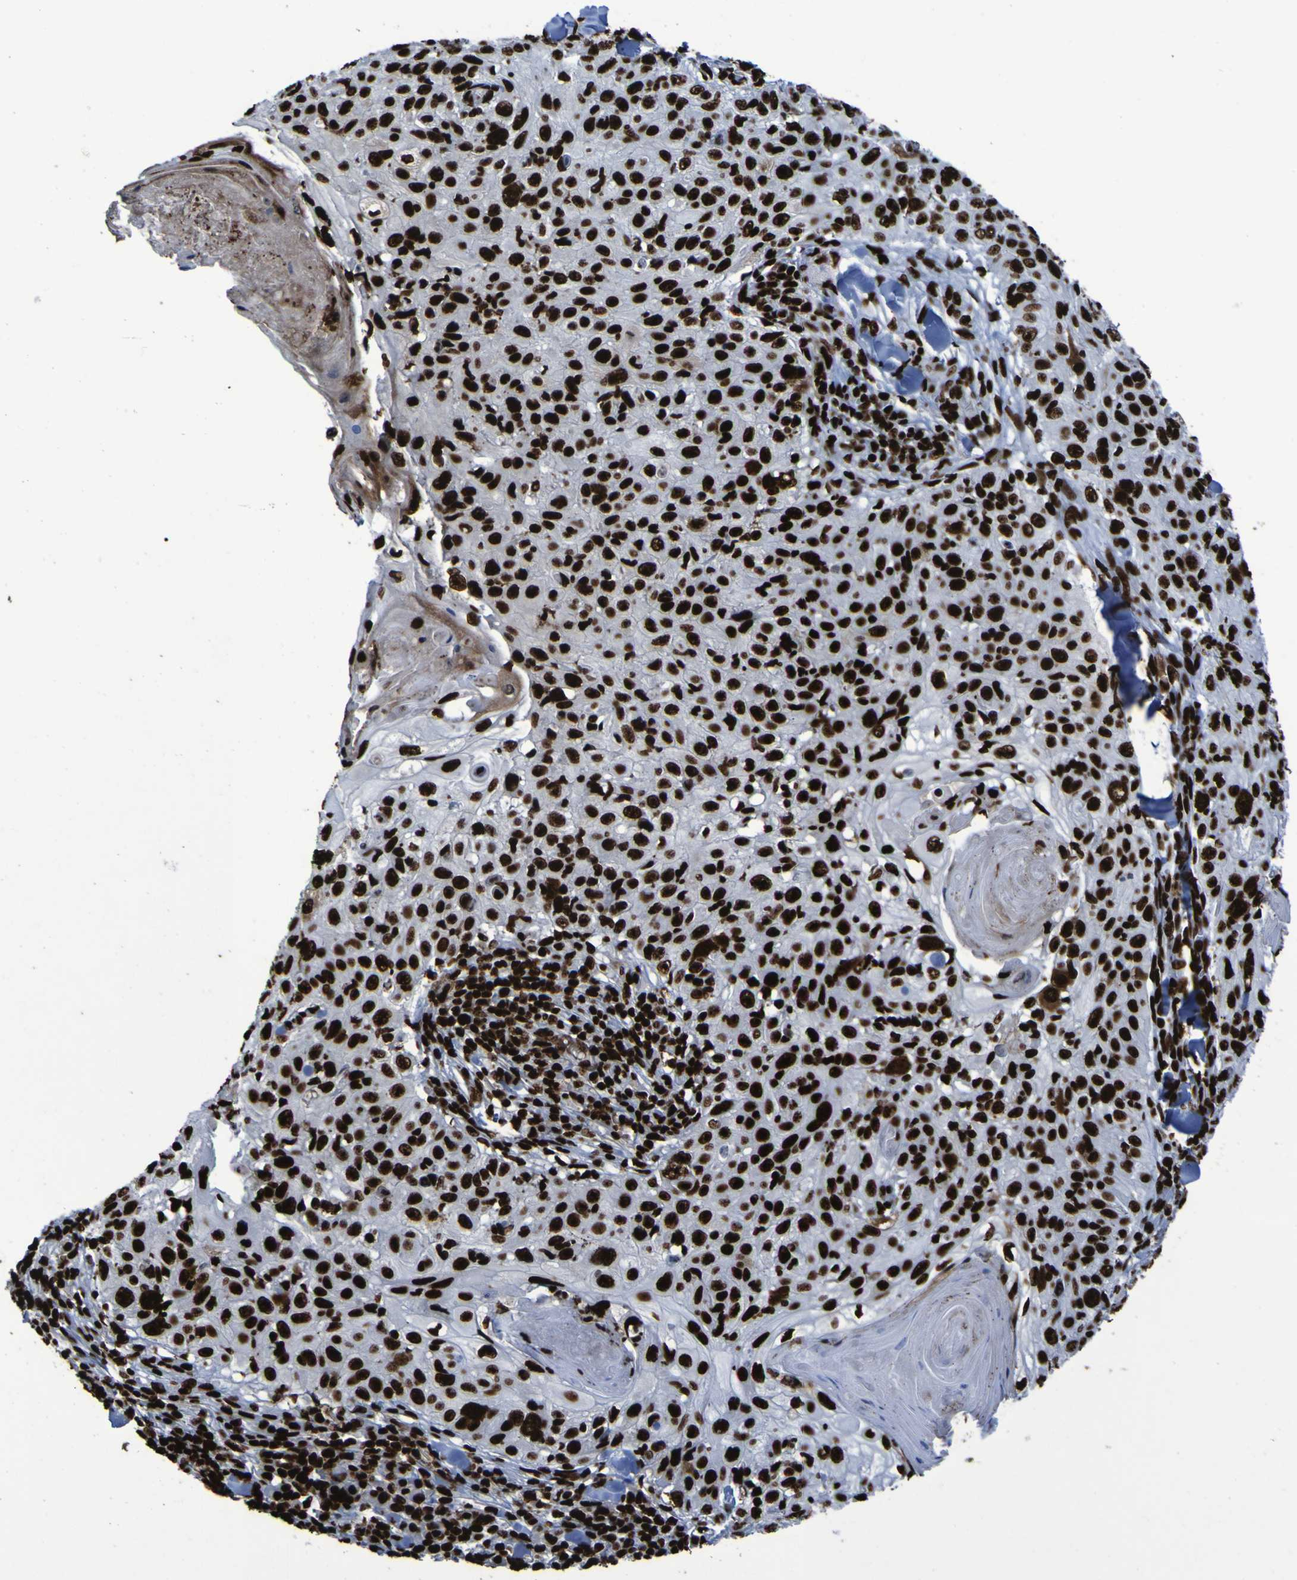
{"staining": {"intensity": "strong", "quantity": ">75%", "location": "nuclear"}, "tissue": "skin cancer", "cell_type": "Tumor cells", "image_type": "cancer", "snomed": [{"axis": "morphology", "description": "Squamous cell carcinoma, NOS"}, {"axis": "topography", "description": "Skin"}], "caption": "A high-resolution photomicrograph shows IHC staining of skin cancer (squamous cell carcinoma), which shows strong nuclear expression in about >75% of tumor cells.", "gene": "NPM1", "patient": {"sex": "male", "age": 86}}